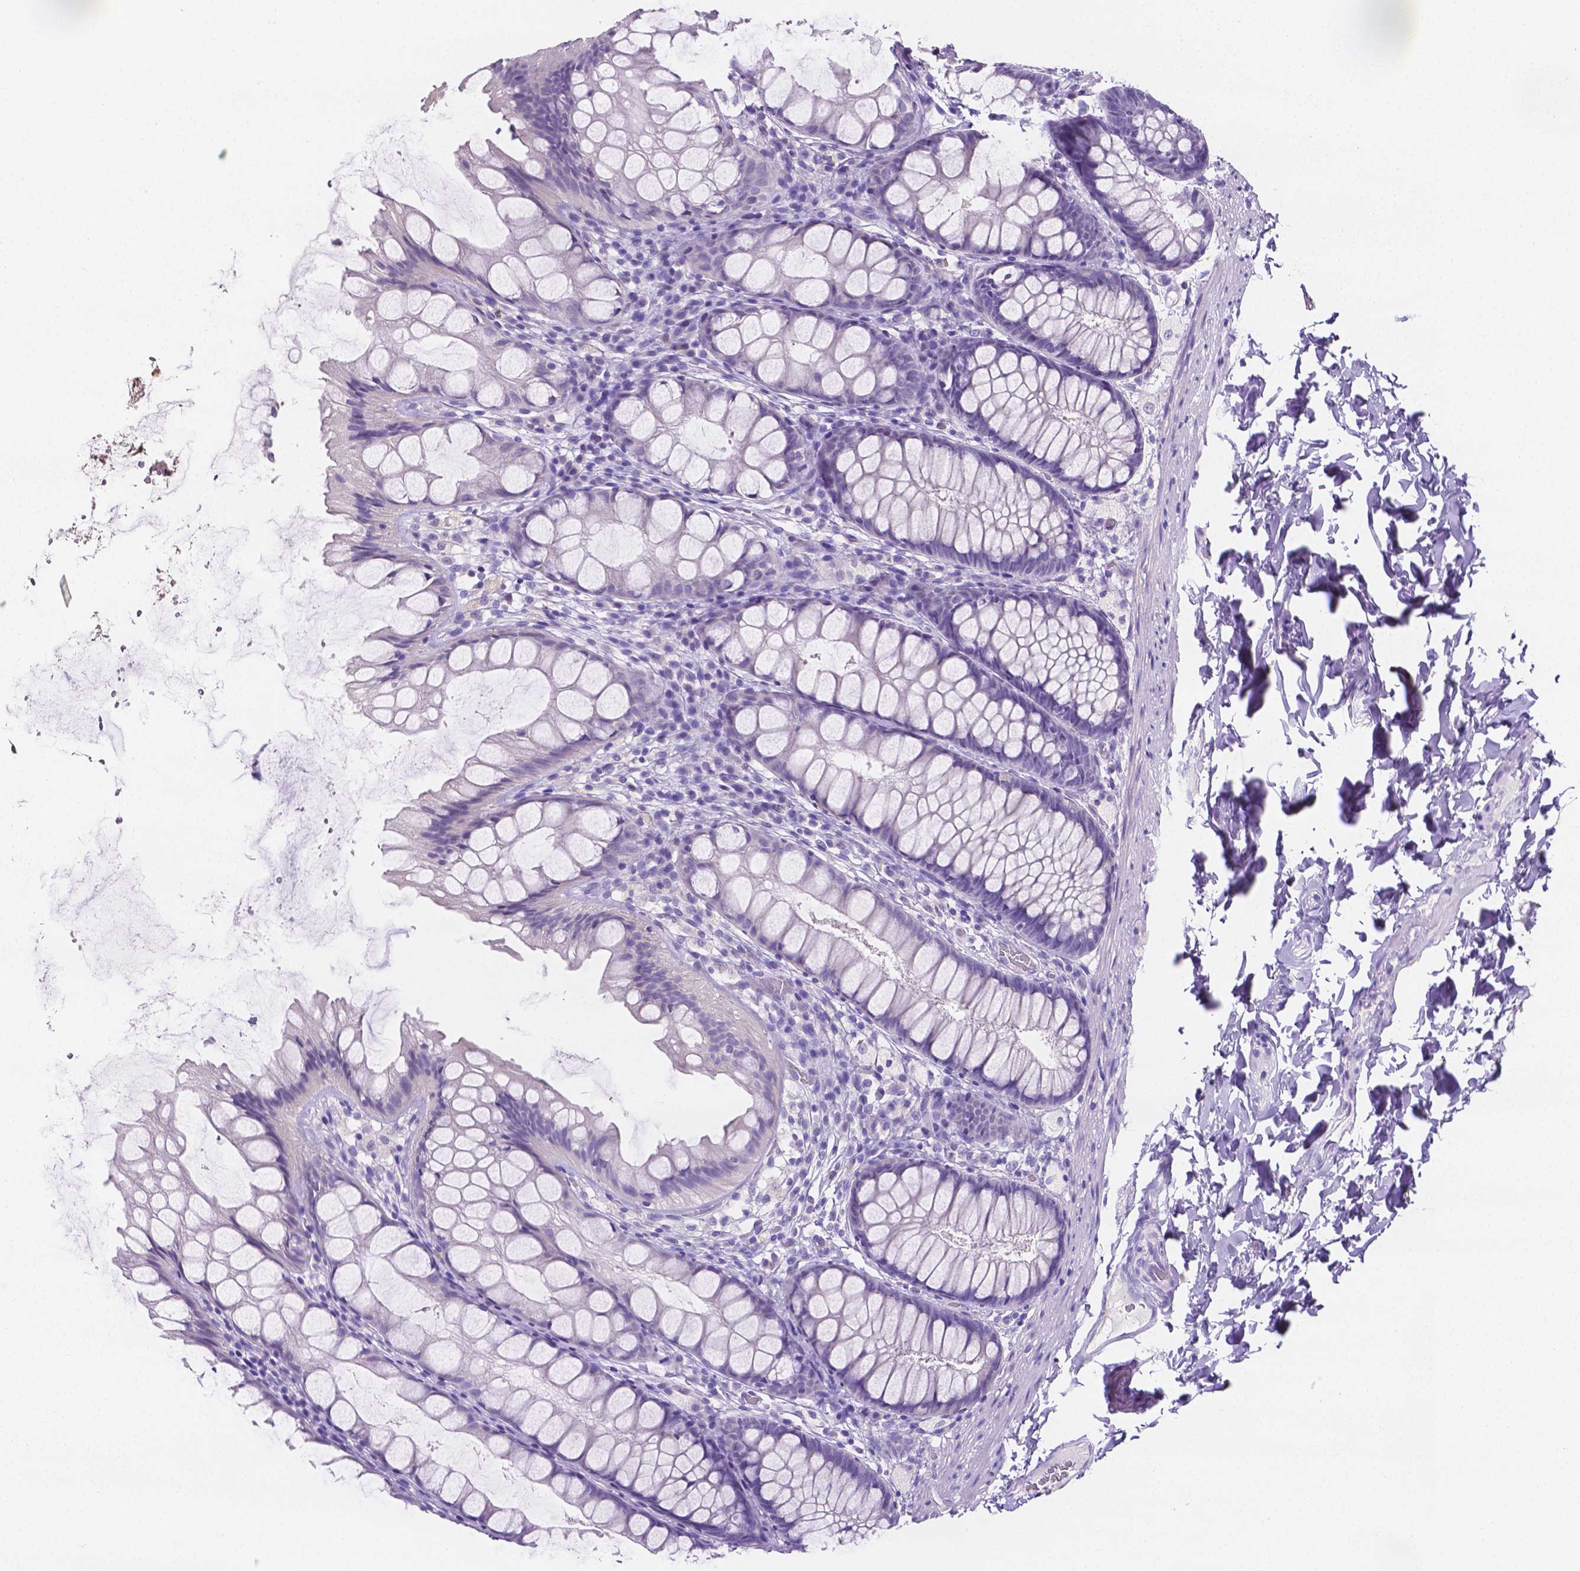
{"staining": {"intensity": "negative", "quantity": "none", "location": "none"}, "tissue": "colon", "cell_type": "Endothelial cells", "image_type": "normal", "snomed": [{"axis": "morphology", "description": "Normal tissue, NOS"}, {"axis": "topography", "description": "Colon"}], "caption": "DAB (3,3'-diaminobenzidine) immunohistochemical staining of unremarkable colon demonstrates no significant positivity in endothelial cells.", "gene": "SLC22A2", "patient": {"sex": "male", "age": 47}}